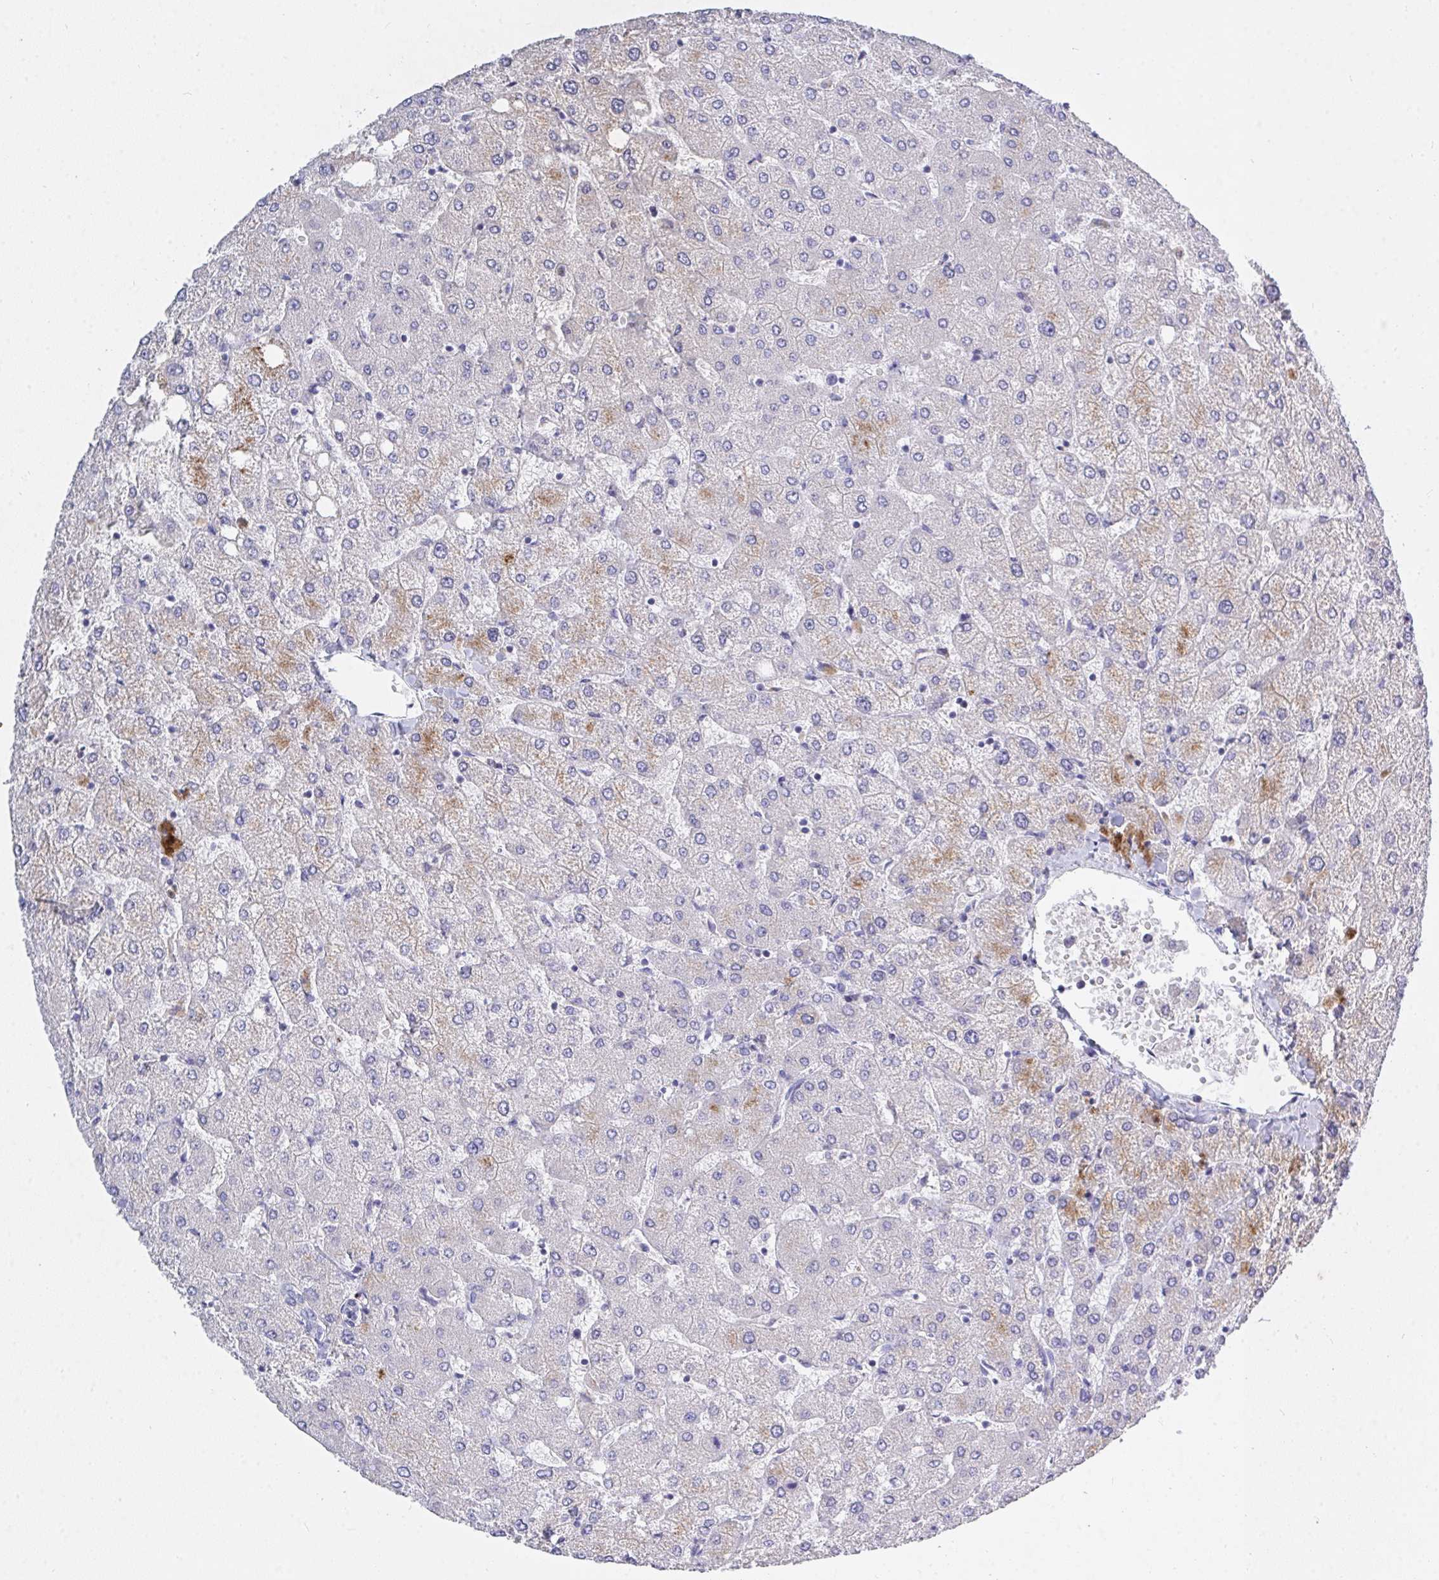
{"staining": {"intensity": "negative", "quantity": "none", "location": "none"}, "tissue": "liver", "cell_type": "Cholangiocytes", "image_type": "normal", "snomed": [{"axis": "morphology", "description": "Normal tissue, NOS"}, {"axis": "topography", "description": "Liver"}], "caption": "The micrograph exhibits no staining of cholangiocytes in unremarkable liver.", "gene": "ZNF561", "patient": {"sex": "female", "age": 54}}